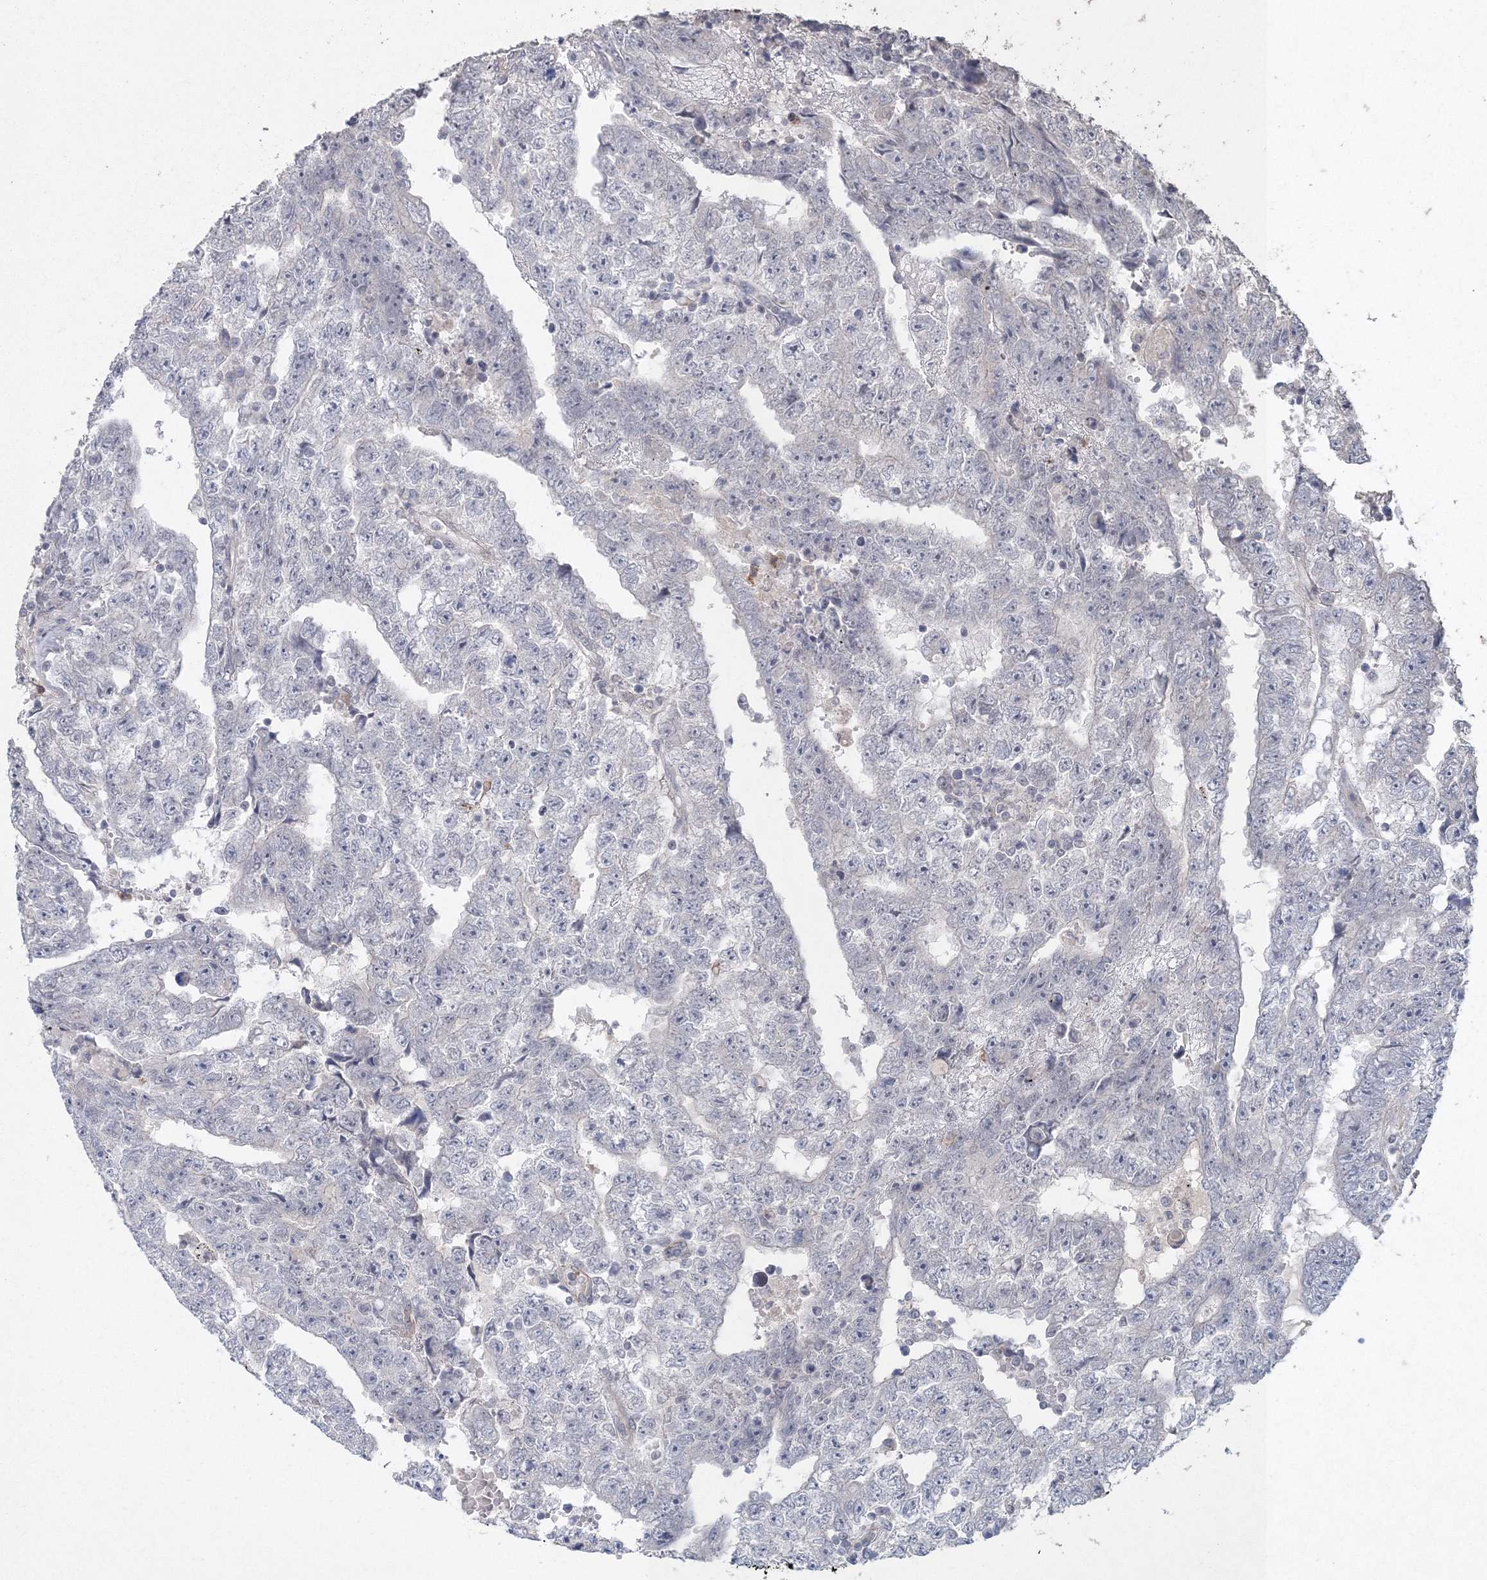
{"staining": {"intensity": "negative", "quantity": "none", "location": "none"}, "tissue": "testis cancer", "cell_type": "Tumor cells", "image_type": "cancer", "snomed": [{"axis": "morphology", "description": "Carcinoma, Embryonal, NOS"}, {"axis": "topography", "description": "Testis"}], "caption": "This micrograph is of testis embryonal carcinoma stained with immunohistochemistry (IHC) to label a protein in brown with the nuclei are counter-stained blue. There is no expression in tumor cells.", "gene": "UIMC1", "patient": {"sex": "male", "age": 25}}